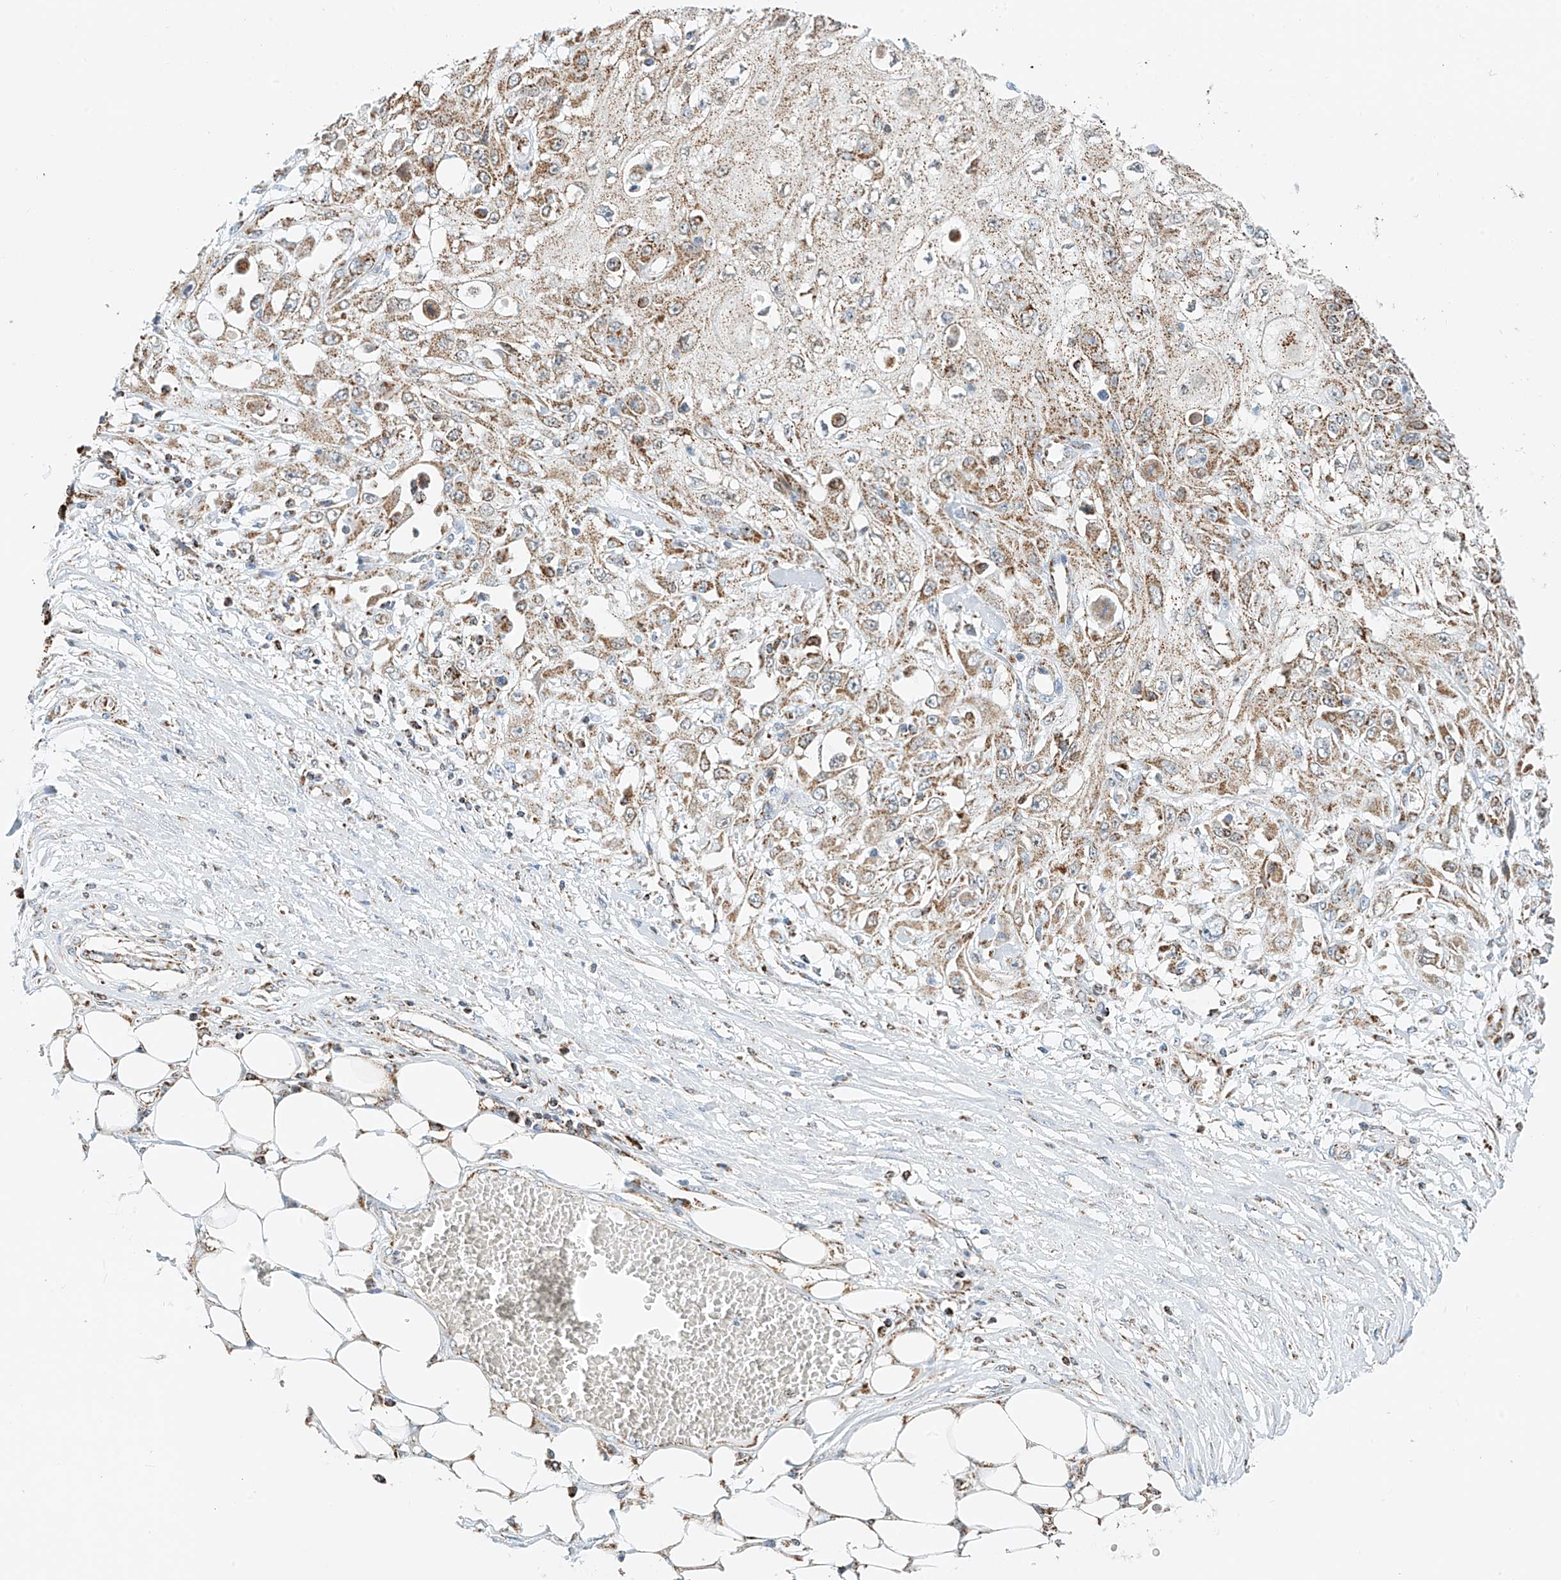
{"staining": {"intensity": "moderate", "quantity": ">75%", "location": "cytoplasmic/membranous"}, "tissue": "skin cancer", "cell_type": "Tumor cells", "image_type": "cancer", "snomed": [{"axis": "morphology", "description": "Squamous cell carcinoma, NOS"}, {"axis": "morphology", "description": "Squamous cell carcinoma, metastatic, NOS"}, {"axis": "topography", "description": "Skin"}, {"axis": "topography", "description": "Lymph node"}], "caption": "Immunohistochemistry (IHC) micrograph of skin squamous cell carcinoma stained for a protein (brown), which shows medium levels of moderate cytoplasmic/membranous positivity in about >75% of tumor cells.", "gene": "PPA2", "patient": {"sex": "male", "age": 75}}